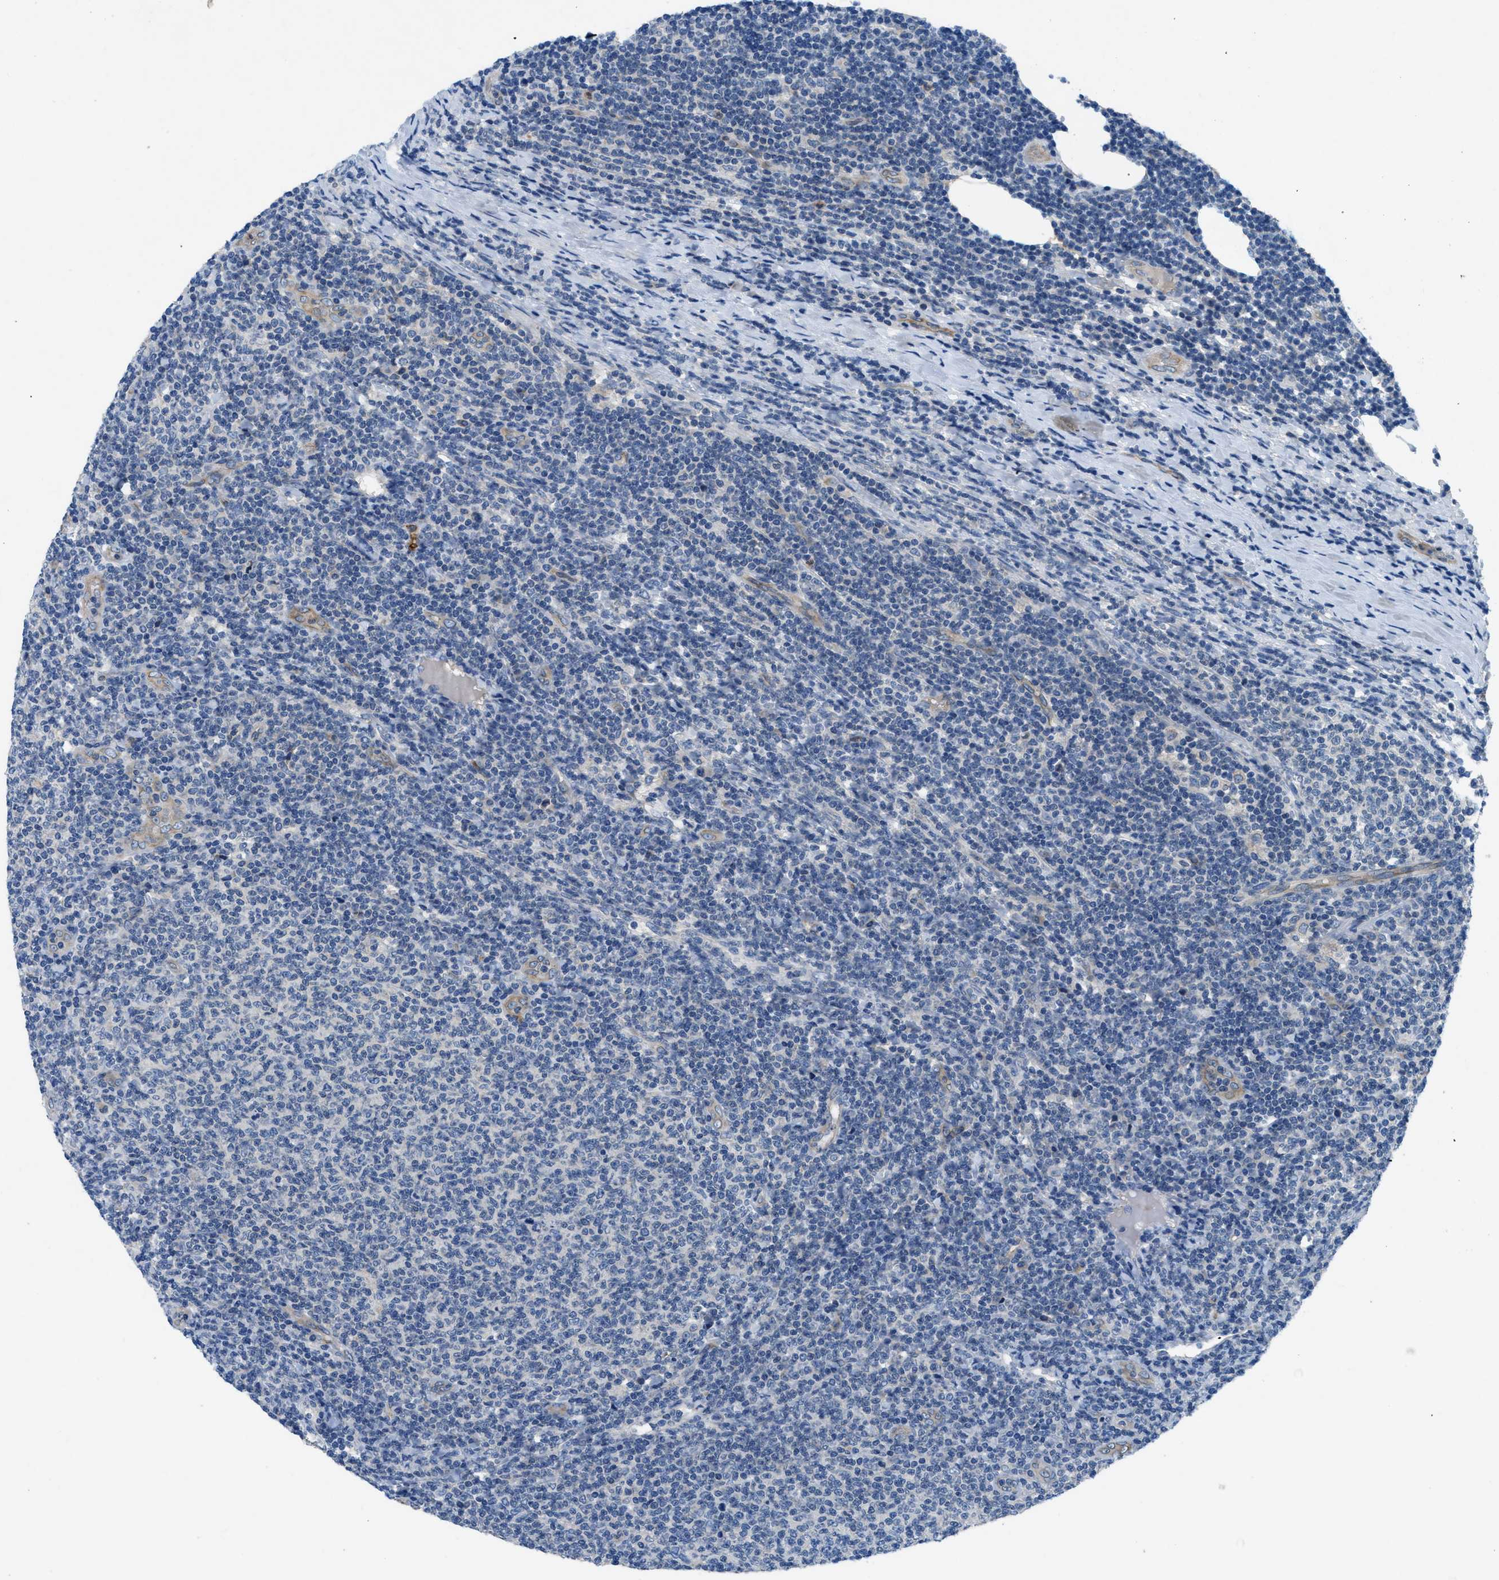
{"staining": {"intensity": "negative", "quantity": "none", "location": "none"}, "tissue": "lymphoma", "cell_type": "Tumor cells", "image_type": "cancer", "snomed": [{"axis": "morphology", "description": "Malignant lymphoma, non-Hodgkin's type, Low grade"}, {"axis": "topography", "description": "Lymph node"}], "caption": "Immunohistochemical staining of human lymphoma shows no significant staining in tumor cells.", "gene": "PGR", "patient": {"sex": "male", "age": 66}}